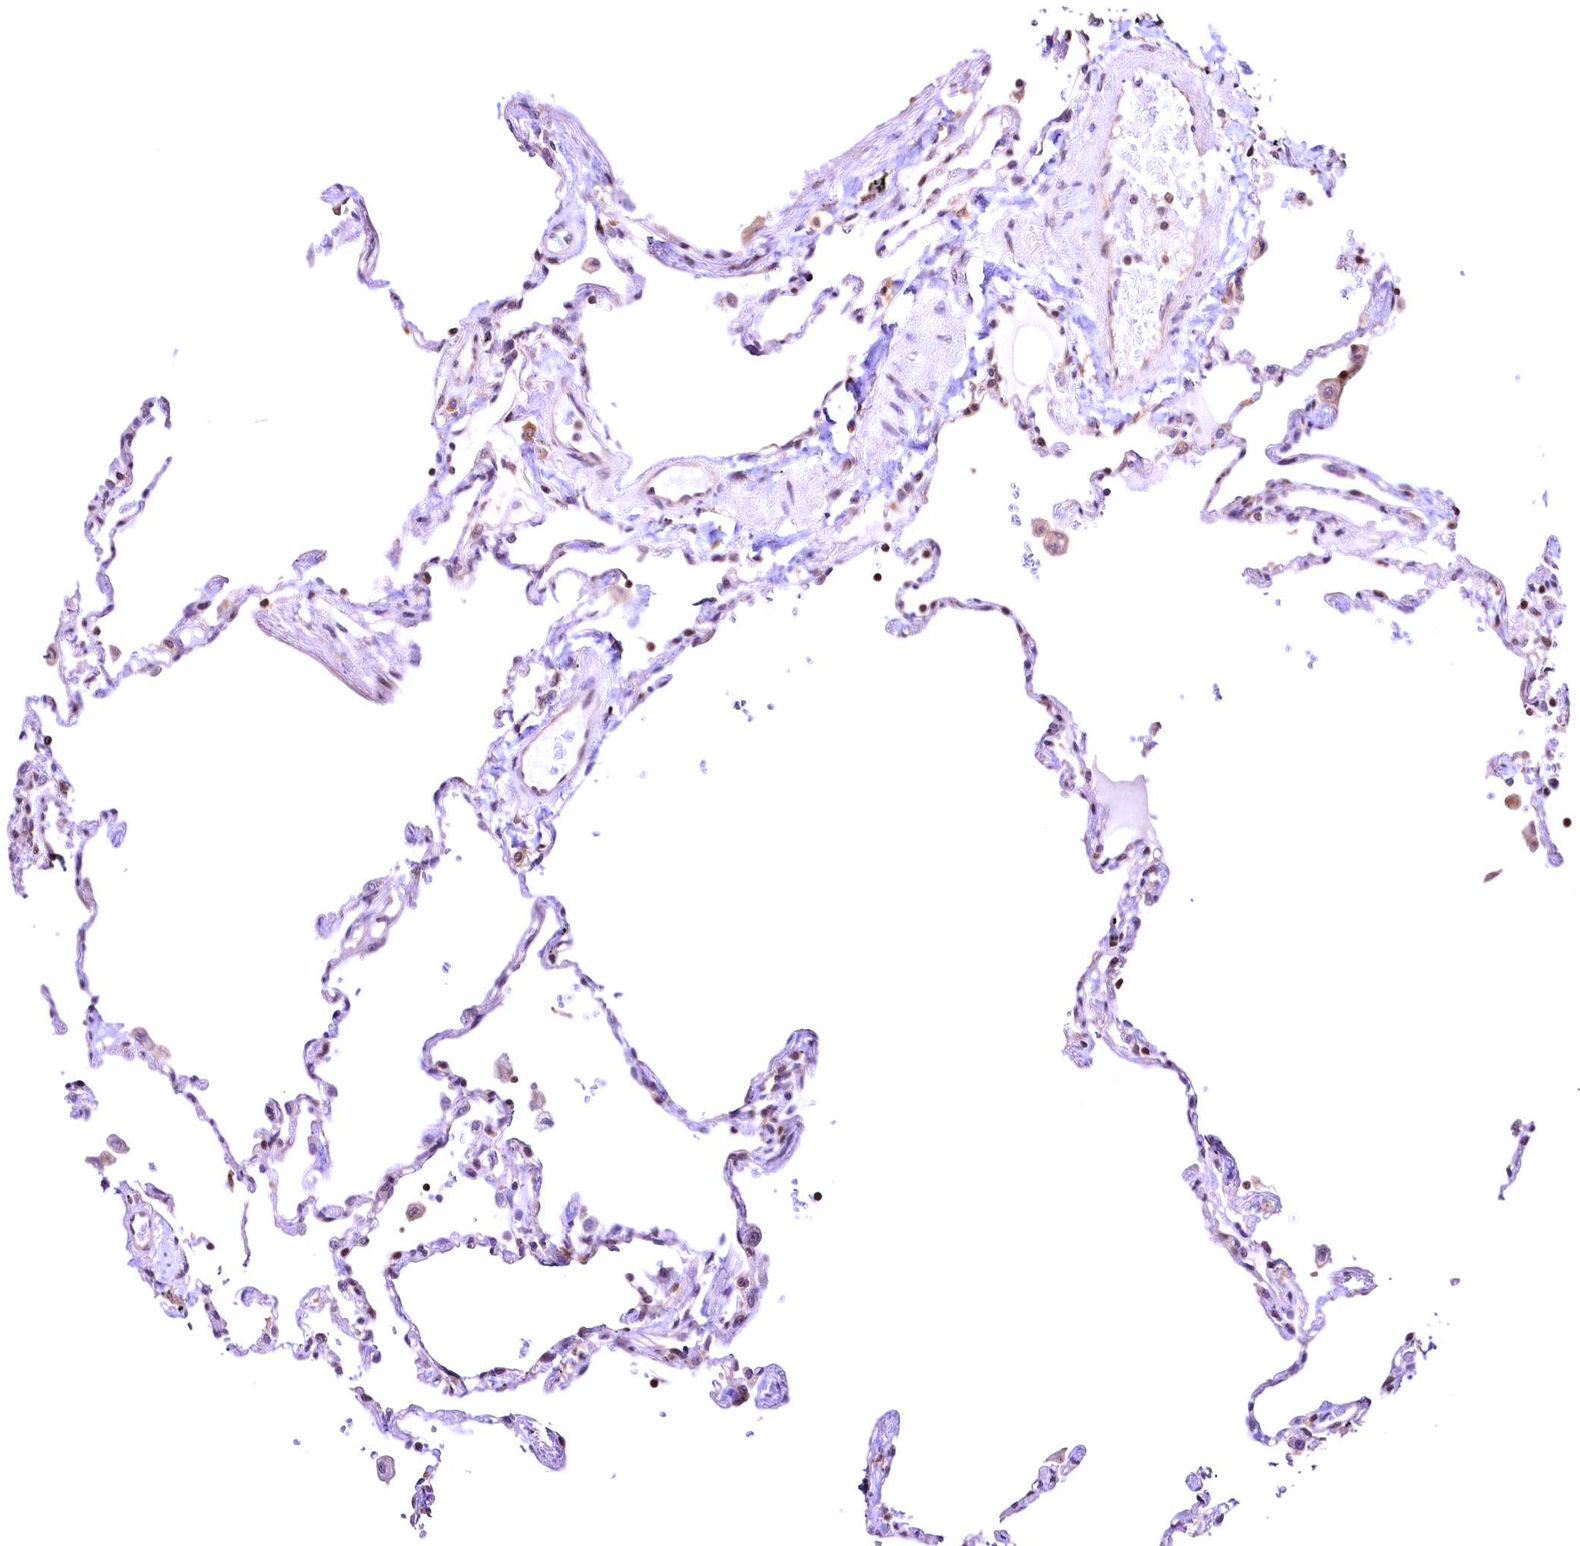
{"staining": {"intensity": "moderate", "quantity": "<25%", "location": "cytoplasmic/membranous,nuclear"}, "tissue": "lung", "cell_type": "Alveolar cells", "image_type": "normal", "snomed": [{"axis": "morphology", "description": "Normal tissue, NOS"}, {"axis": "topography", "description": "Lung"}], "caption": "This is a micrograph of immunohistochemistry staining of normal lung, which shows moderate expression in the cytoplasmic/membranous,nuclear of alveolar cells.", "gene": "CHORDC1", "patient": {"sex": "female", "age": 67}}